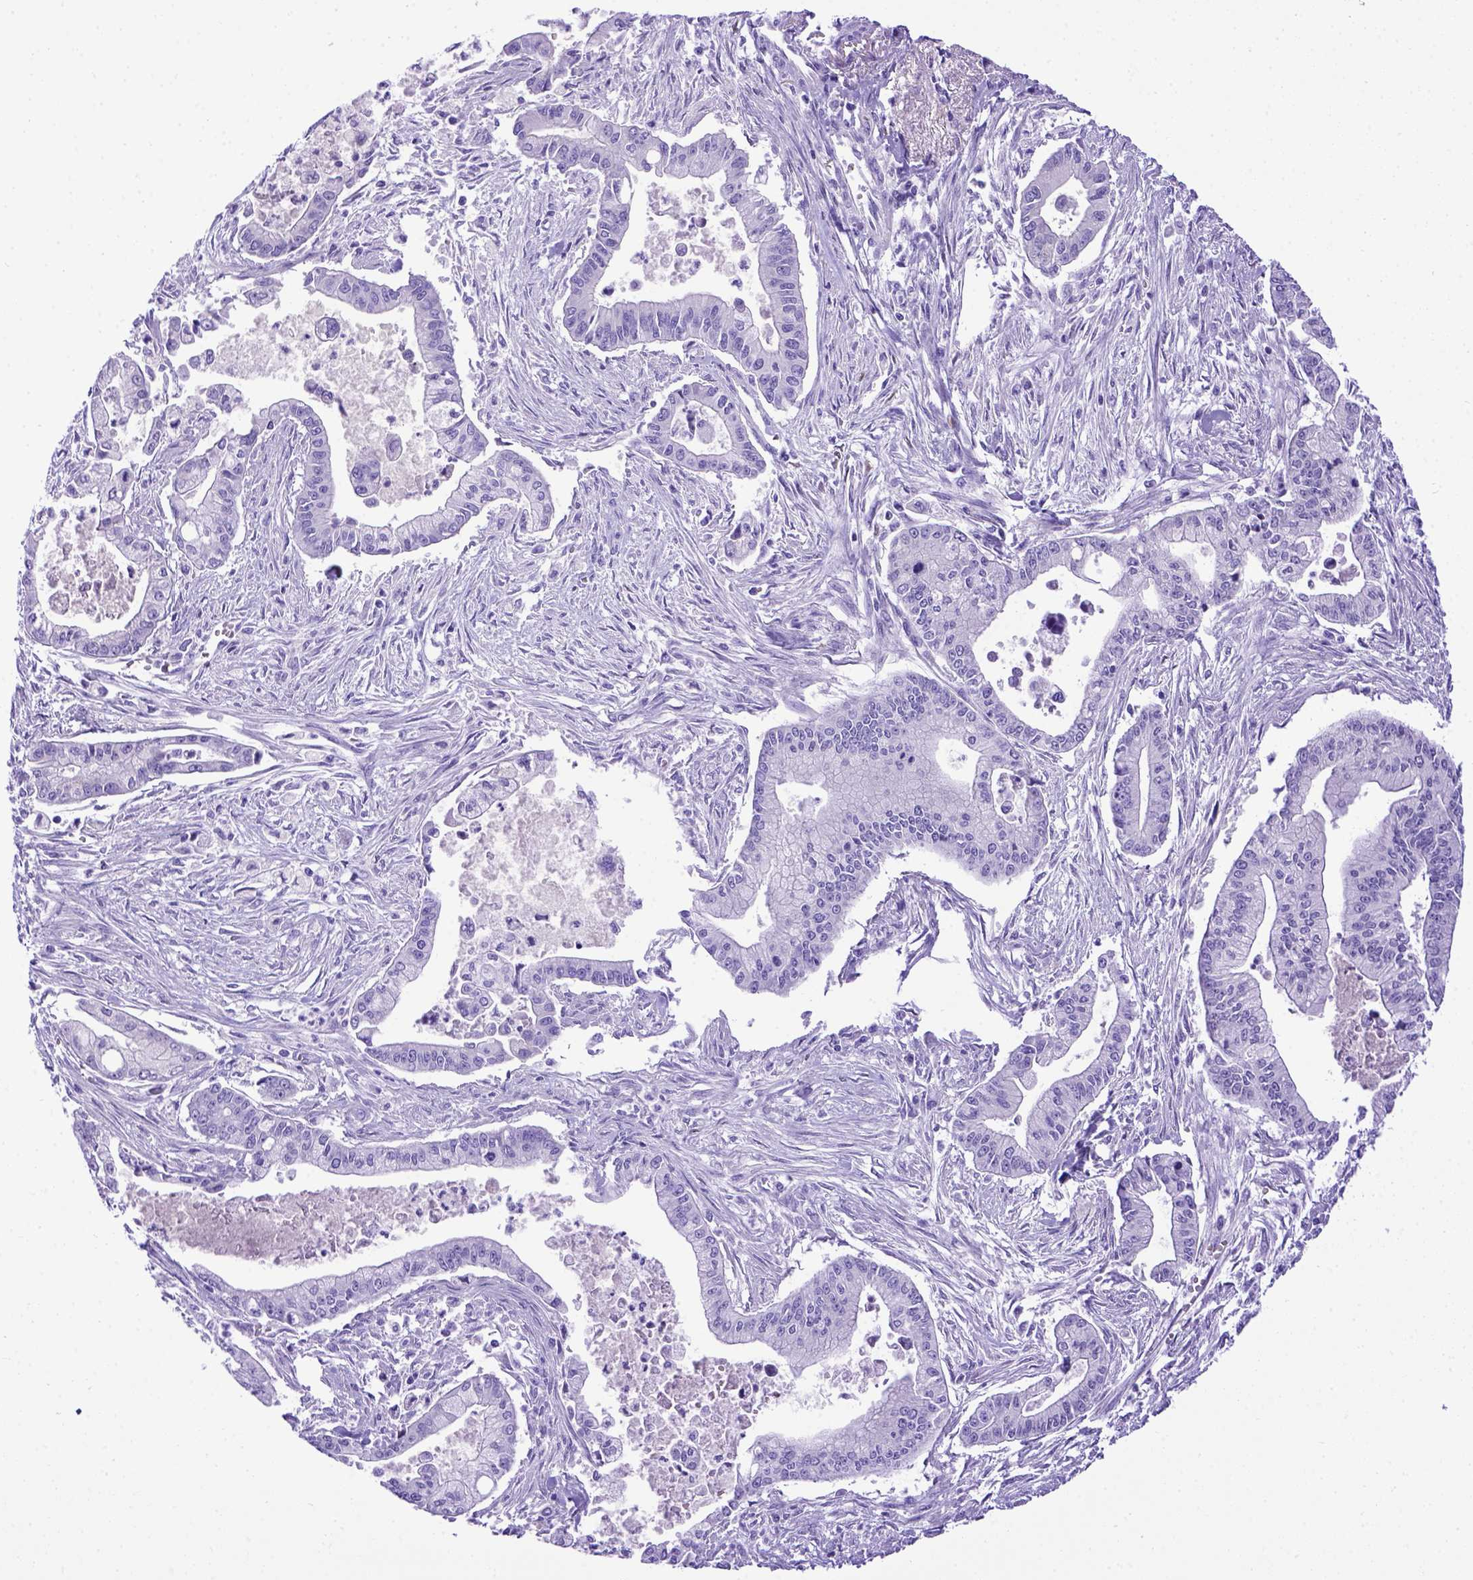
{"staining": {"intensity": "negative", "quantity": "none", "location": "none"}, "tissue": "pancreatic cancer", "cell_type": "Tumor cells", "image_type": "cancer", "snomed": [{"axis": "morphology", "description": "Adenocarcinoma, NOS"}, {"axis": "topography", "description": "Pancreas"}], "caption": "IHC micrograph of neoplastic tissue: pancreatic adenocarcinoma stained with DAB displays no significant protein staining in tumor cells.", "gene": "MEOX2", "patient": {"sex": "female", "age": 65}}